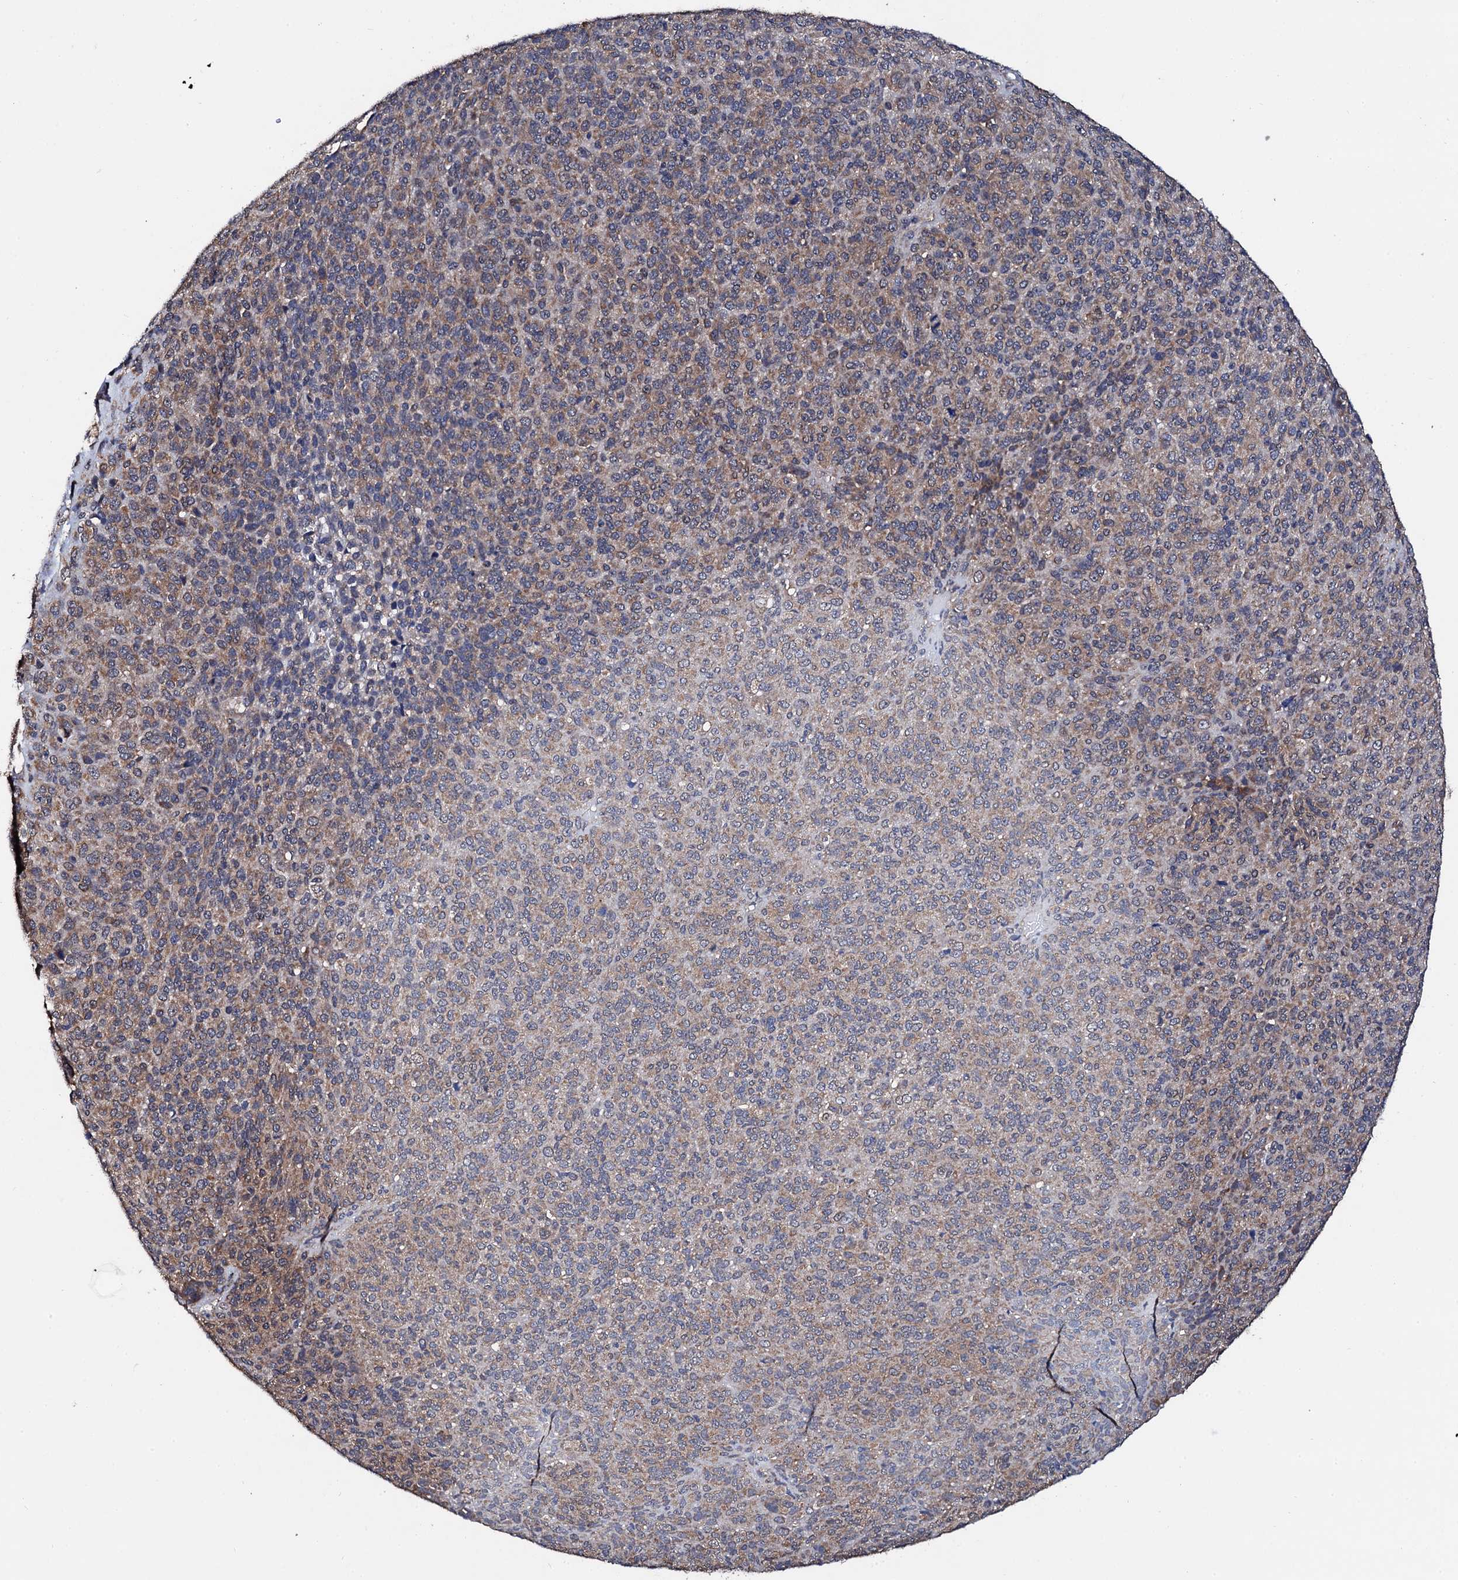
{"staining": {"intensity": "moderate", "quantity": "25%-75%", "location": "cytoplasmic/membranous"}, "tissue": "melanoma", "cell_type": "Tumor cells", "image_type": "cancer", "snomed": [{"axis": "morphology", "description": "Malignant melanoma, Metastatic site"}, {"axis": "topography", "description": "Brain"}], "caption": "Brown immunohistochemical staining in melanoma displays moderate cytoplasmic/membranous staining in approximately 25%-75% of tumor cells.", "gene": "IP6K1", "patient": {"sex": "female", "age": 56}}